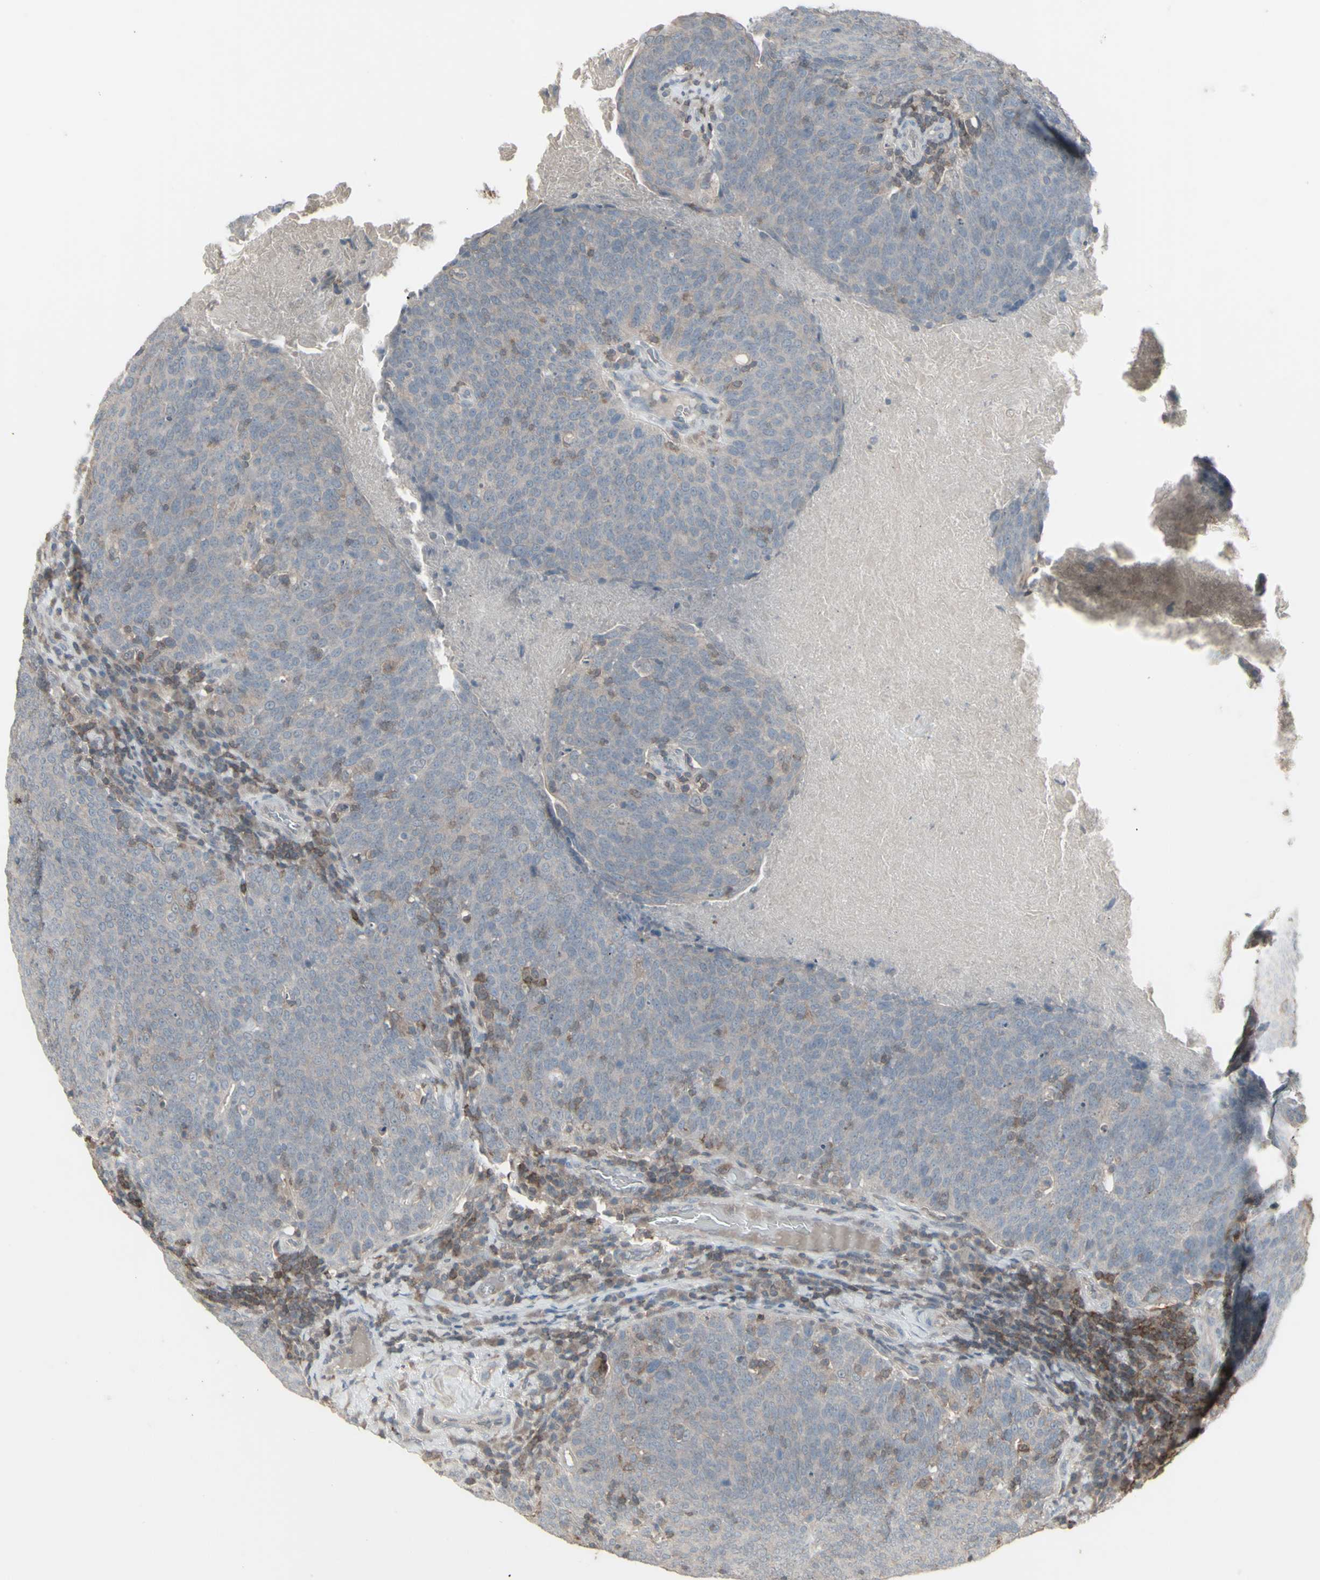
{"staining": {"intensity": "negative", "quantity": "none", "location": "none"}, "tissue": "head and neck cancer", "cell_type": "Tumor cells", "image_type": "cancer", "snomed": [{"axis": "morphology", "description": "Squamous cell carcinoma, NOS"}, {"axis": "morphology", "description": "Squamous cell carcinoma, metastatic, NOS"}, {"axis": "topography", "description": "Lymph node"}, {"axis": "topography", "description": "Head-Neck"}], "caption": "Immunohistochemical staining of human head and neck metastatic squamous cell carcinoma shows no significant positivity in tumor cells. (Immunohistochemistry (ihc), brightfield microscopy, high magnification).", "gene": "CSK", "patient": {"sex": "male", "age": 62}}